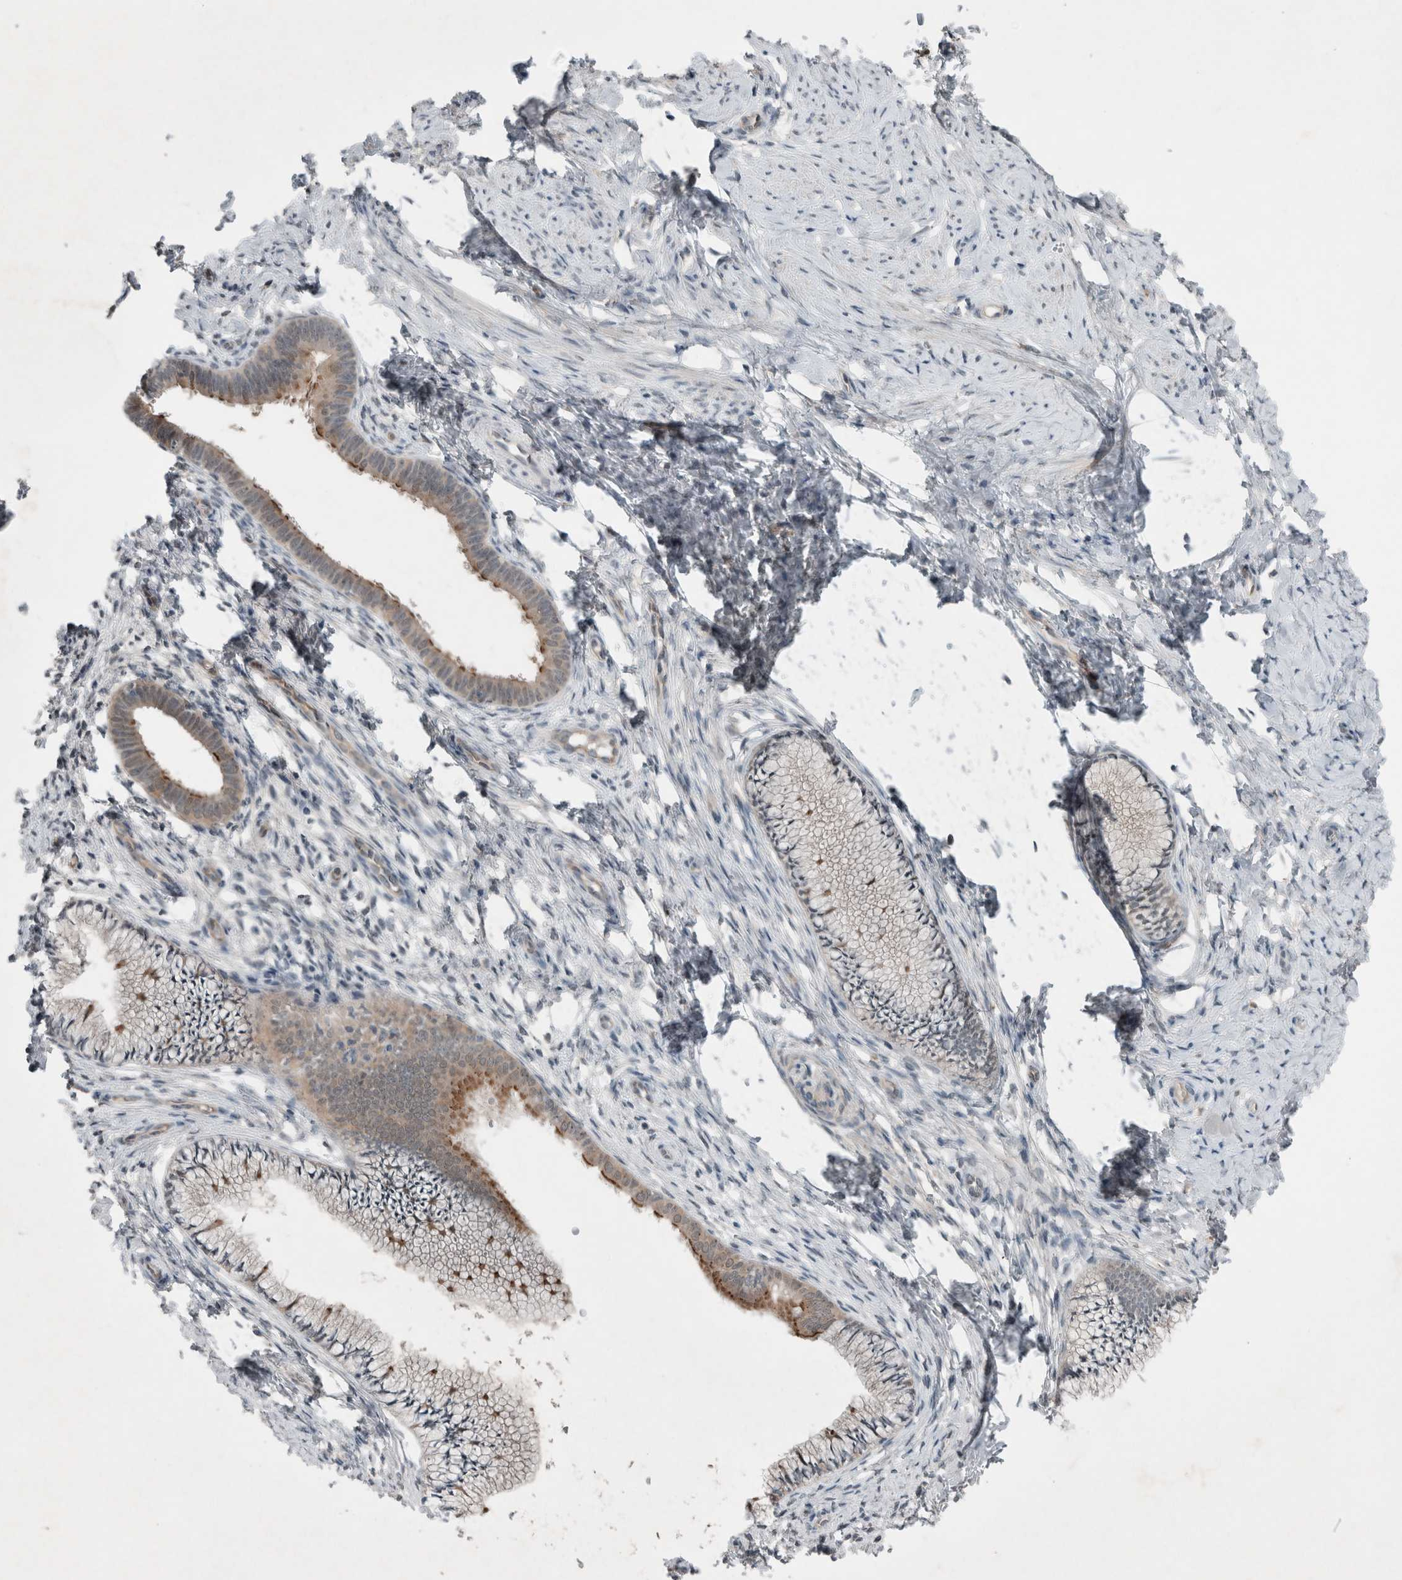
{"staining": {"intensity": "moderate", "quantity": "25%-75%", "location": "cytoplasmic/membranous"}, "tissue": "cervix", "cell_type": "Glandular cells", "image_type": "normal", "snomed": [{"axis": "morphology", "description": "Normal tissue, NOS"}, {"axis": "topography", "description": "Cervix"}], "caption": "This is an image of immunohistochemistry (IHC) staining of benign cervix, which shows moderate staining in the cytoplasmic/membranous of glandular cells.", "gene": "ENSG00000285245", "patient": {"sex": "female", "age": 36}}